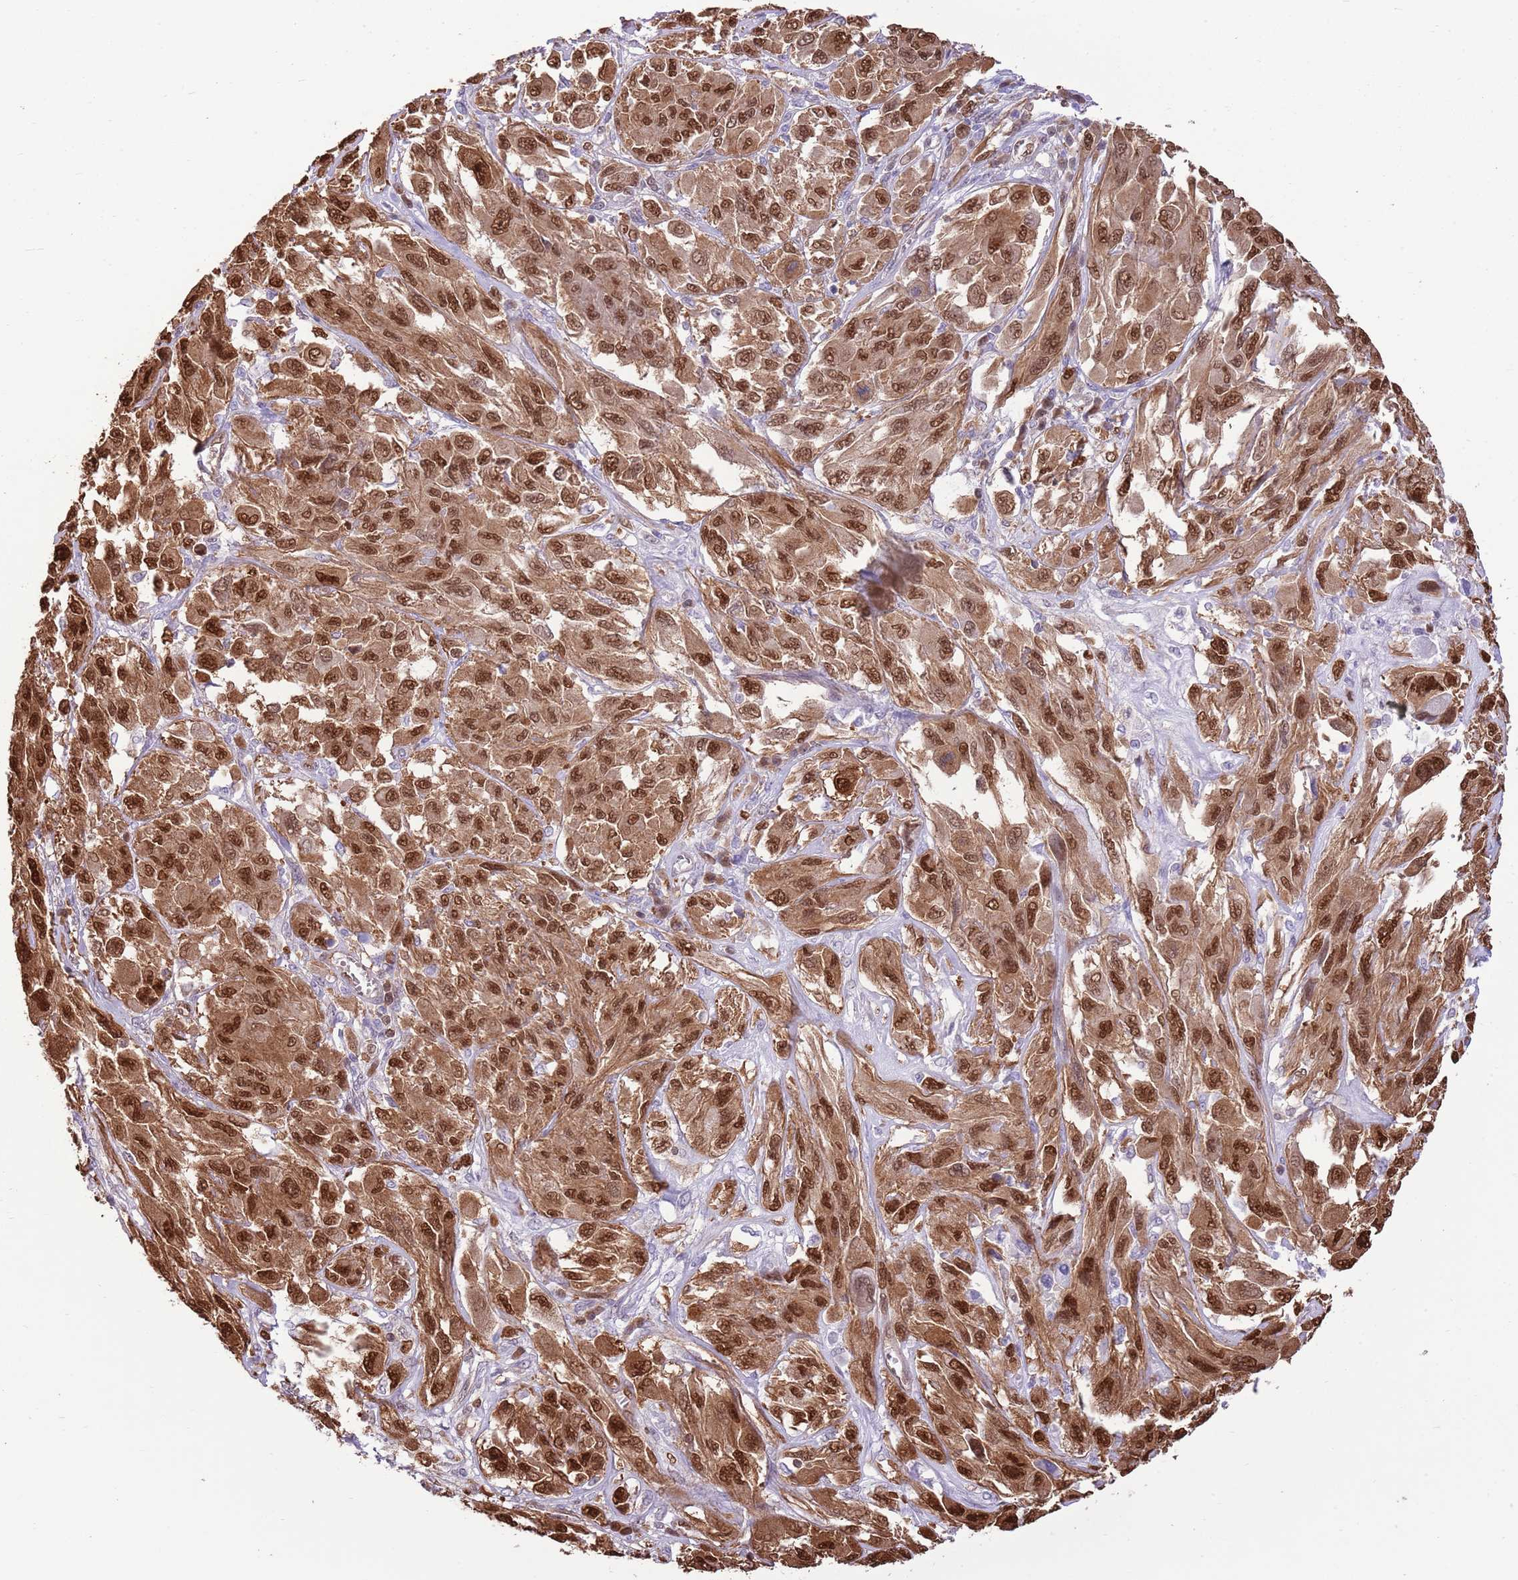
{"staining": {"intensity": "strong", "quantity": ">75%", "location": "cytoplasmic/membranous,nuclear"}, "tissue": "melanoma", "cell_type": "Tumor cells", "image_type": "cancer", "snomed": [{"axis": "morphology", "description": "Malignant melanoma, NOS"}, {"axis": "topography", "description": "Skin"}], "caption": "Malignant melanoma stained with a brown dye exhibits strong cytoplasmic/membranous and nuclear positive positivity in approximately >75% of tumor cells.", "gene": "NSFL1C", "patient": {"sex": "female", "age": 91}}